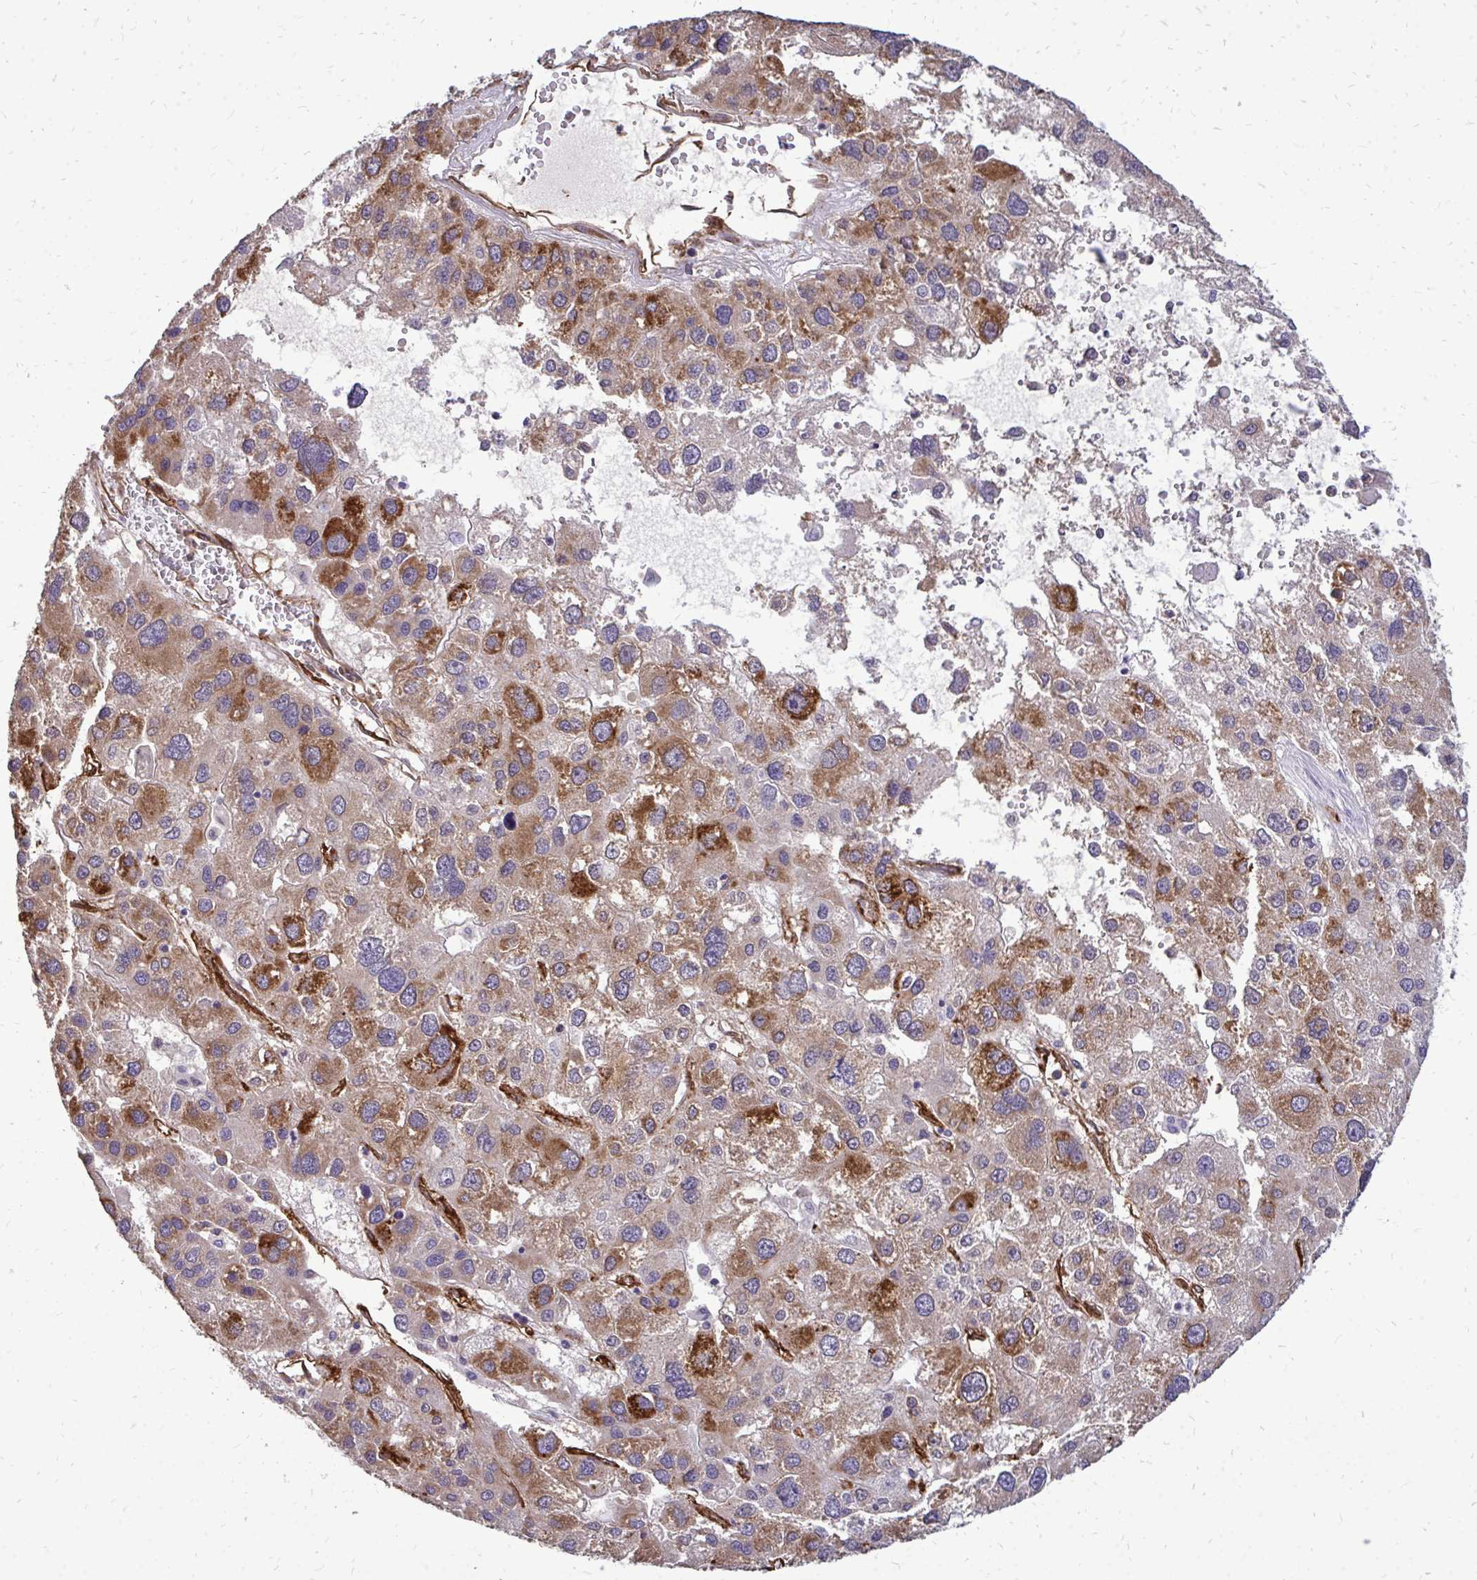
{"staining": {"intensity": "moderate", "quantity": "25%-75%", "location": "cytoplasmic/membranous"}, "tissue": "liver cancer", "cell_type": "Tumor cells", "image_type": "cancer", "snomed": [{"axis": "morphology", "description": "Carcinoma, Hepatocellular, NOS"}, {"axis": "topography", "description": "Liver"}], "caption": "The photomicrograph exhibits staining of hepatocellular carcinoma (liver), revealing moderate cytoplasmic/membranous protein staining (brown color) within tumor cells.", "gene": "MARCKSL1", "patient": {"sex": "male", "age": 73}}